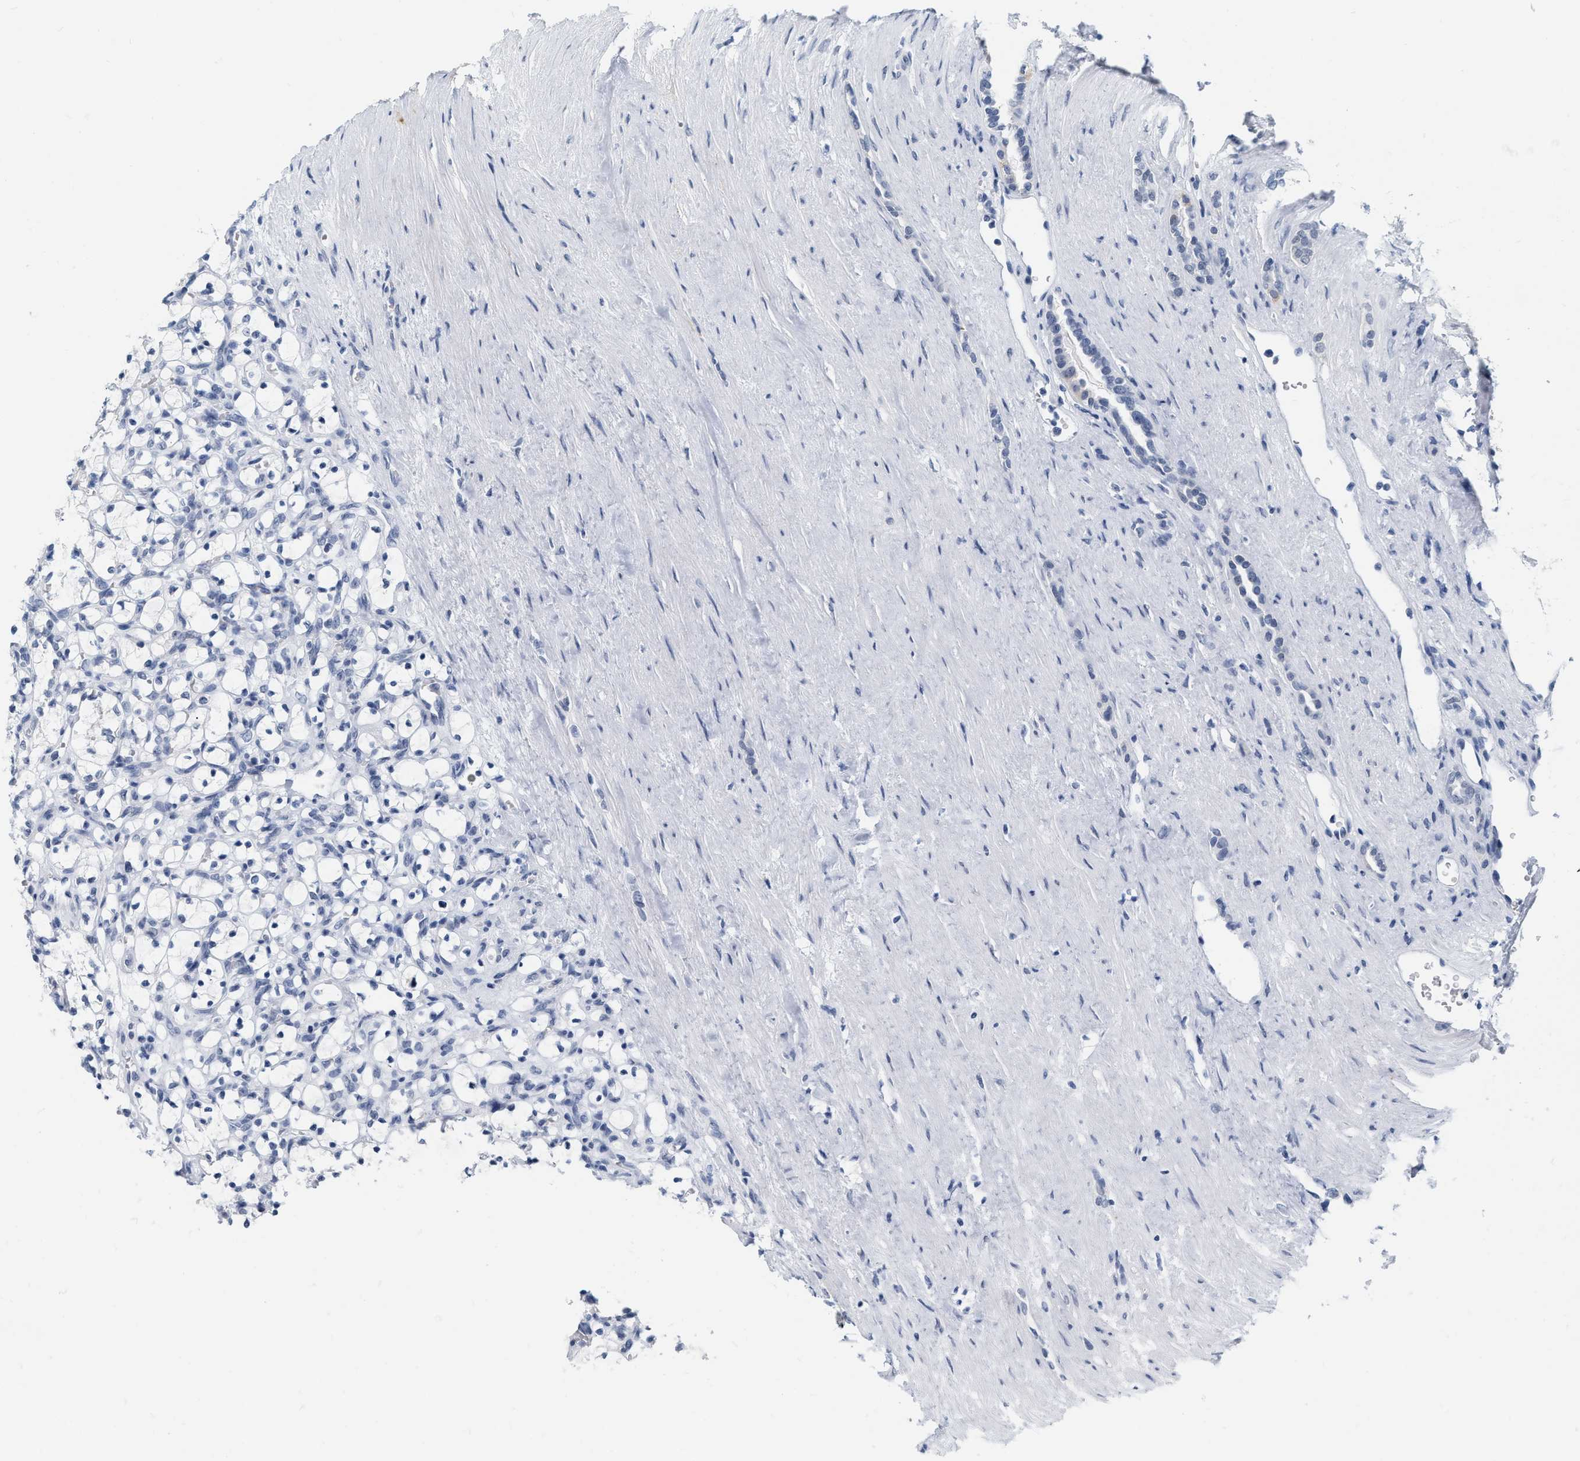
{"staining": {"intensity": "negative", "quantity": "none", "location": "none"}, "tissue": "renal cancer", "cell_type": "Tumor cells", "image_type": "cancer", "snomed": [{"axis": "morphology", "description": "Adenocarcinoma, NOS"}, {"axis": "topography", "description": "Kidney"}], "caption": "Micrograph shows no significant protein staining in tumor cells of adenocarcinoma (renal).", "gene": "XIRP1", "patient": {"sex": "female", "age": 69}}